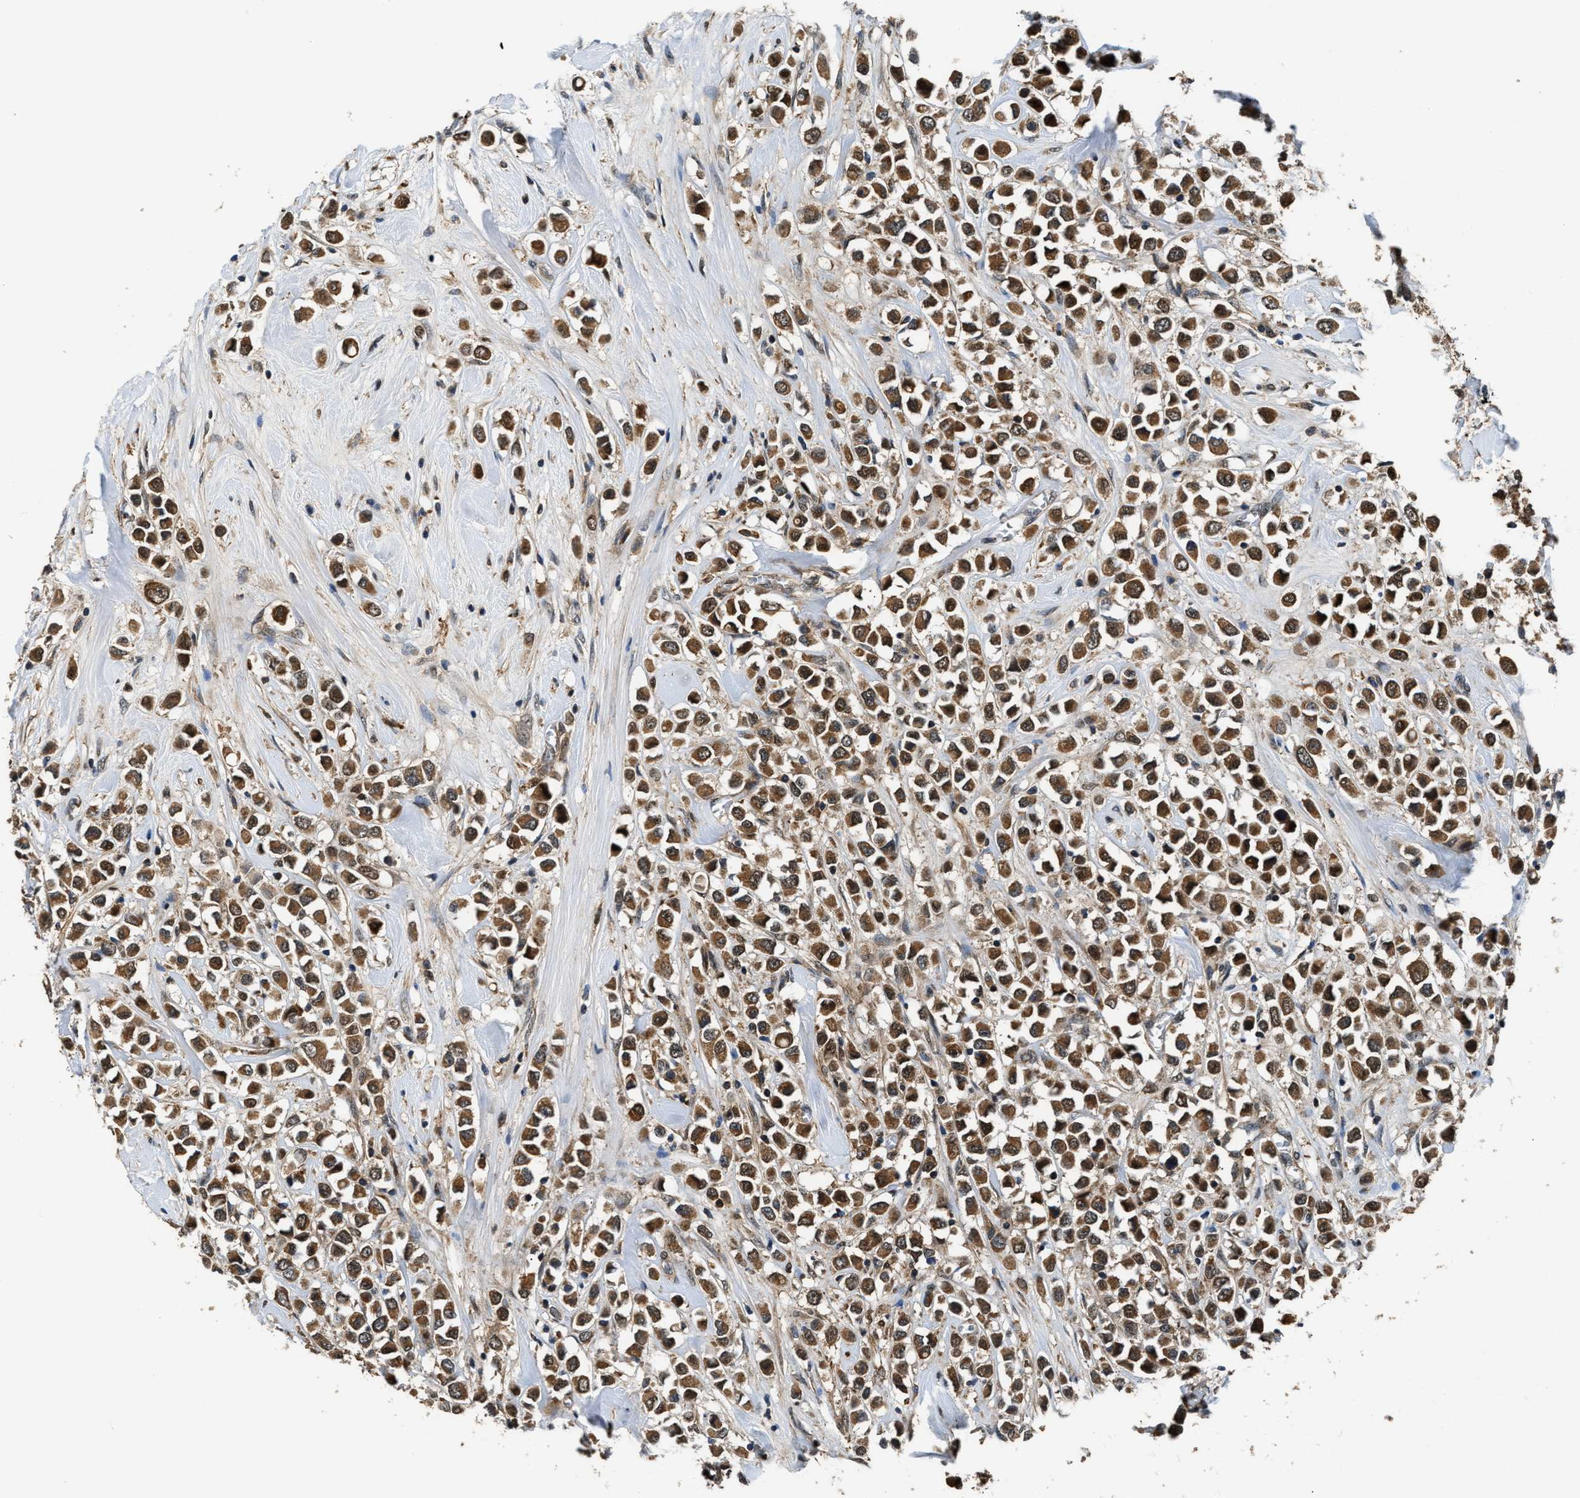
{"staining": {"intensity": "moderate", "quantity": ">75%", "location": "cytoplasmic/membranous"}, "tissue": "breast cancer", "cell_type": "Tumor cells", "image_type": "cancer", "snomed": [{"axis": "morphology", "description": "Duct carcinoma"}, {"axis": "topography", "description": "Breast"}], "caption": "DAB immunohistochemical staining of breast infiltrating ductal carcinoma demonstrates moderate cytoplasmic/membranous protein expression in approximately >75% of tumor cells.", "gene": "PPA1", "patient": {"sex": "female", "age": 61}}